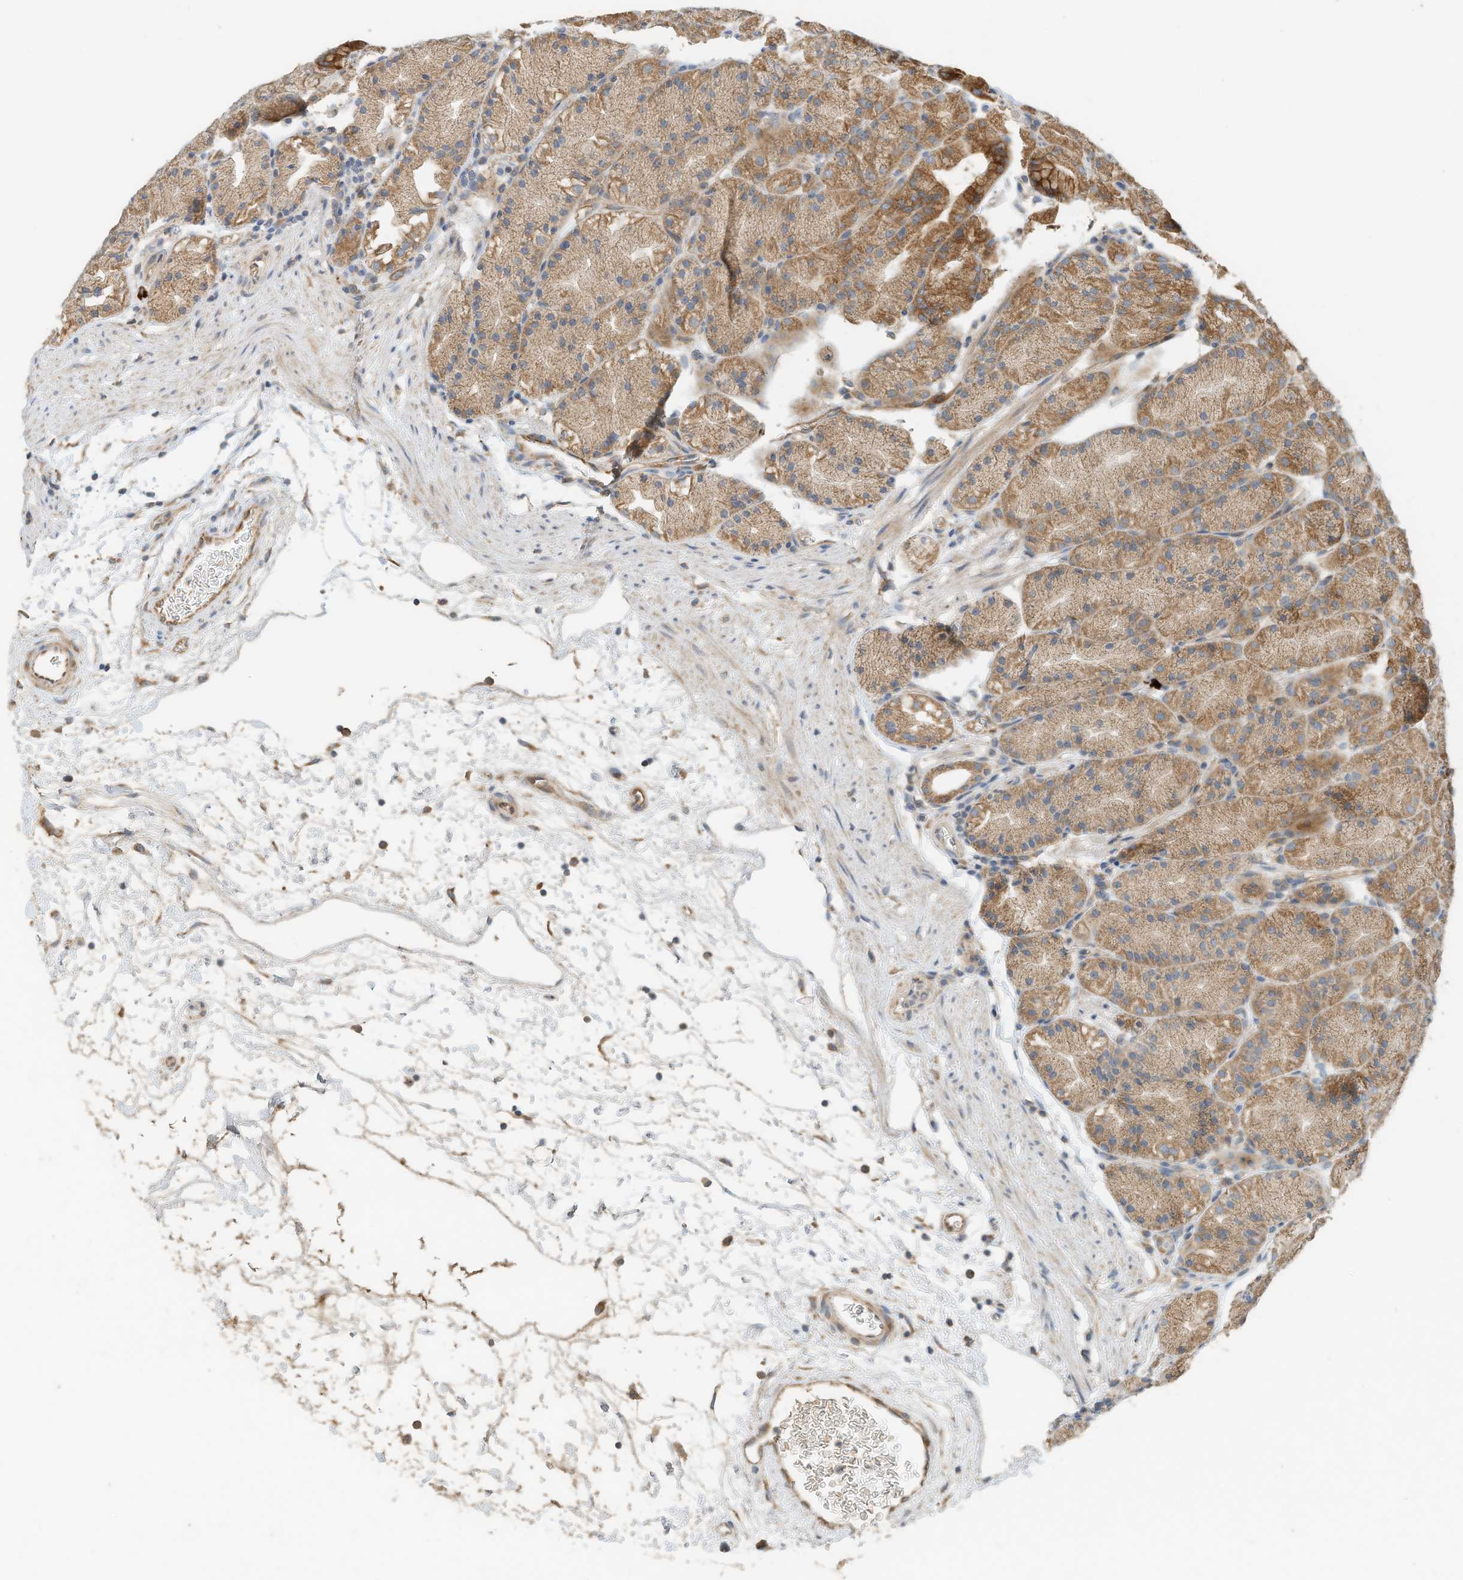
{"staining": {"intensity": "moderate", "quantity": ">75%", "location": "cytoplasmic/membranous"}, "tissue": "stomach", "cell_type": "Glandular cells", "image_type": "normal", "snomed": [{"axis": "morphology", "description": "Normal tissue, NOS"}, {"axis": "topography", "description": "Stomach, upper"}], "caption": "Normal stomach was stained to show a protein in brown. There is medium levels of moderate cytoplasmic/membranous staining in about >75% of glandular cells.", "gene": "CPAMD8", "patient": {"sex": "male", "age": 48}}